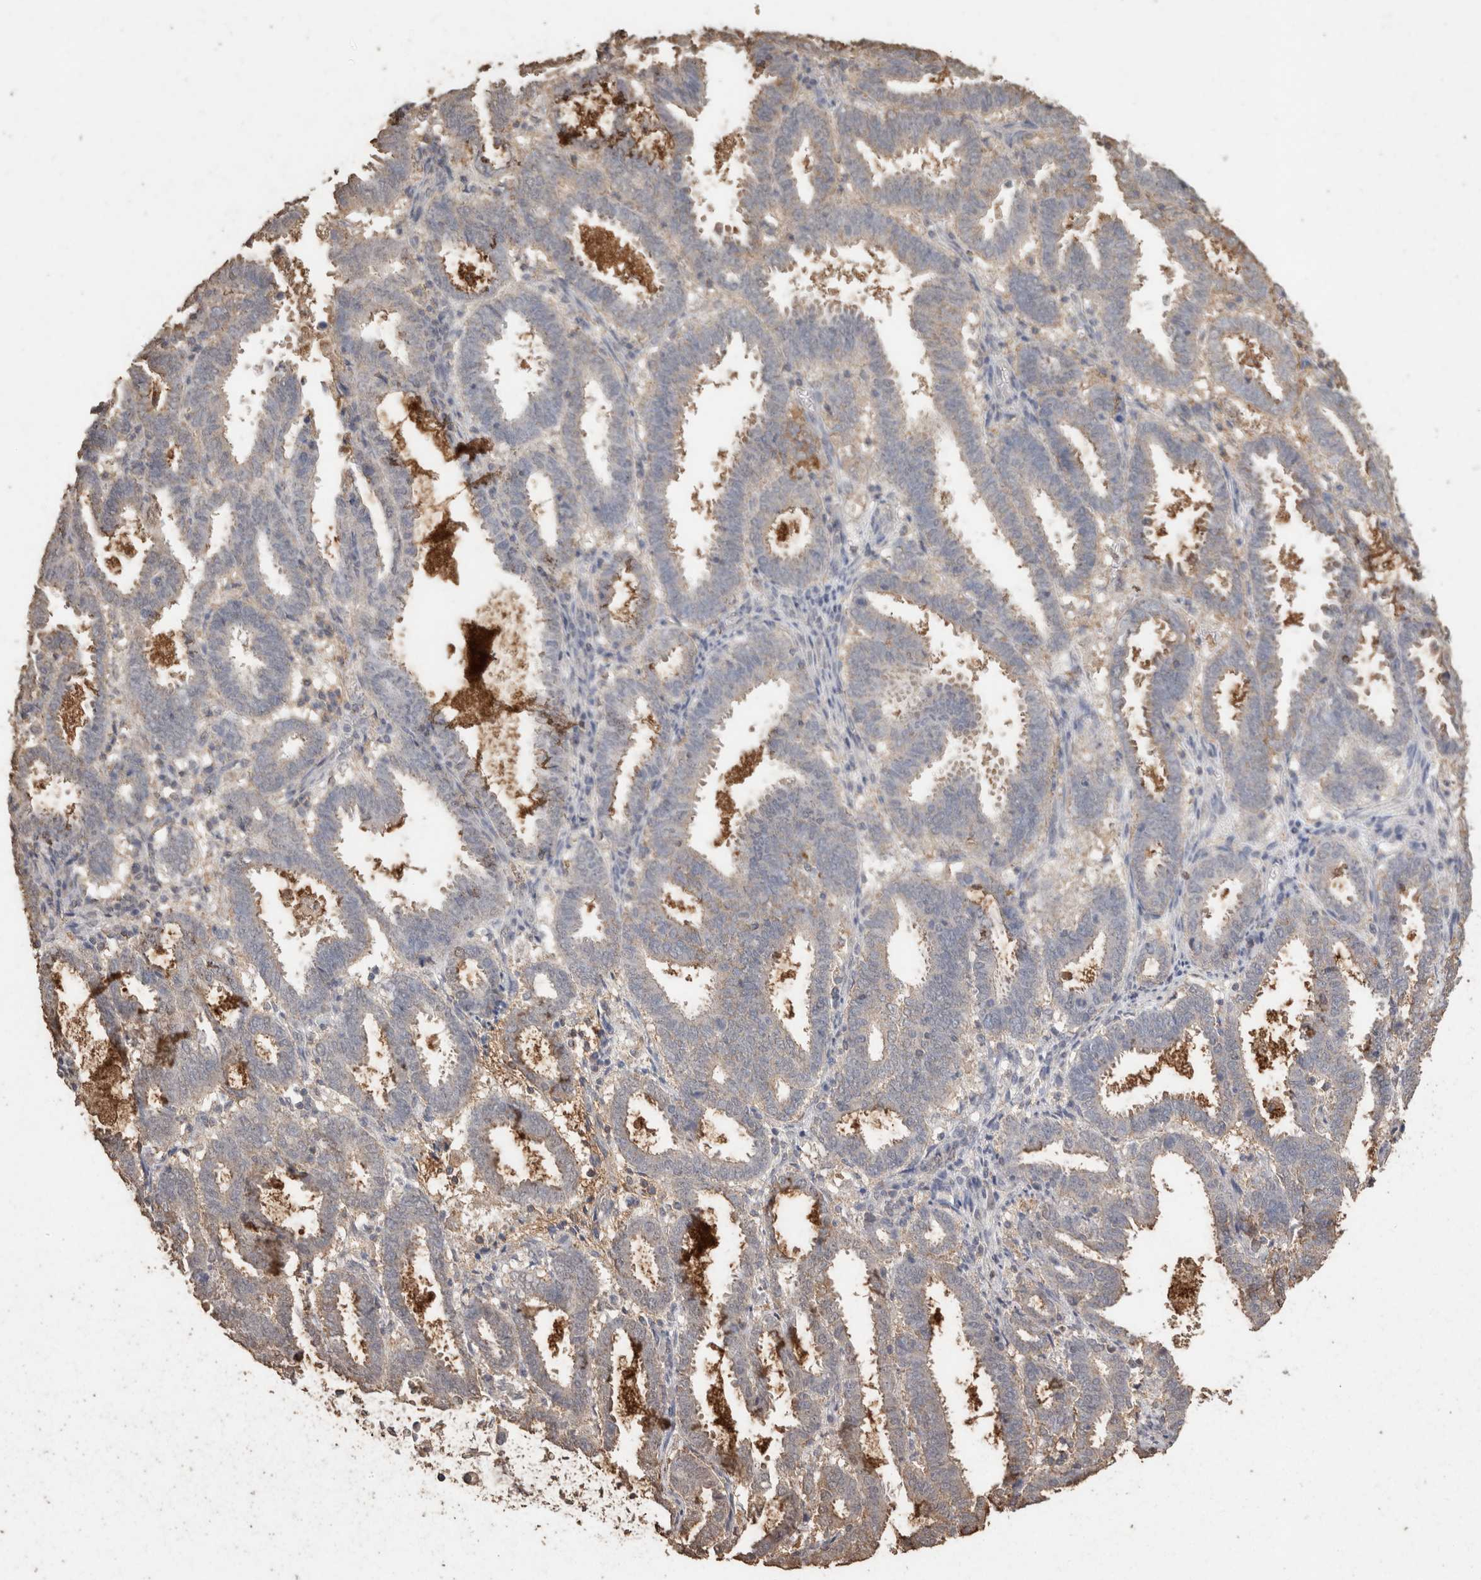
{"staining": {"intensity": "negative", "quantity": "none", "location": "none"}, "tissue": "endometrial cancer", "cell_type": "Tumor cells", "image_type": "cancer", "snomed": [{"axis": "morphology", "description": "Adenocarcinoma, NOS"}, {"axis": "topography", "description": "Uterus"}], "caption": "The immunohistochemistry (IHC) micrograph has no significant expression in tumor cells of endometrial cancer tissue. Nuclei are stained in blue.", "gene": "CX3CL1", "patient": {"sex": "female", "age": 83}}